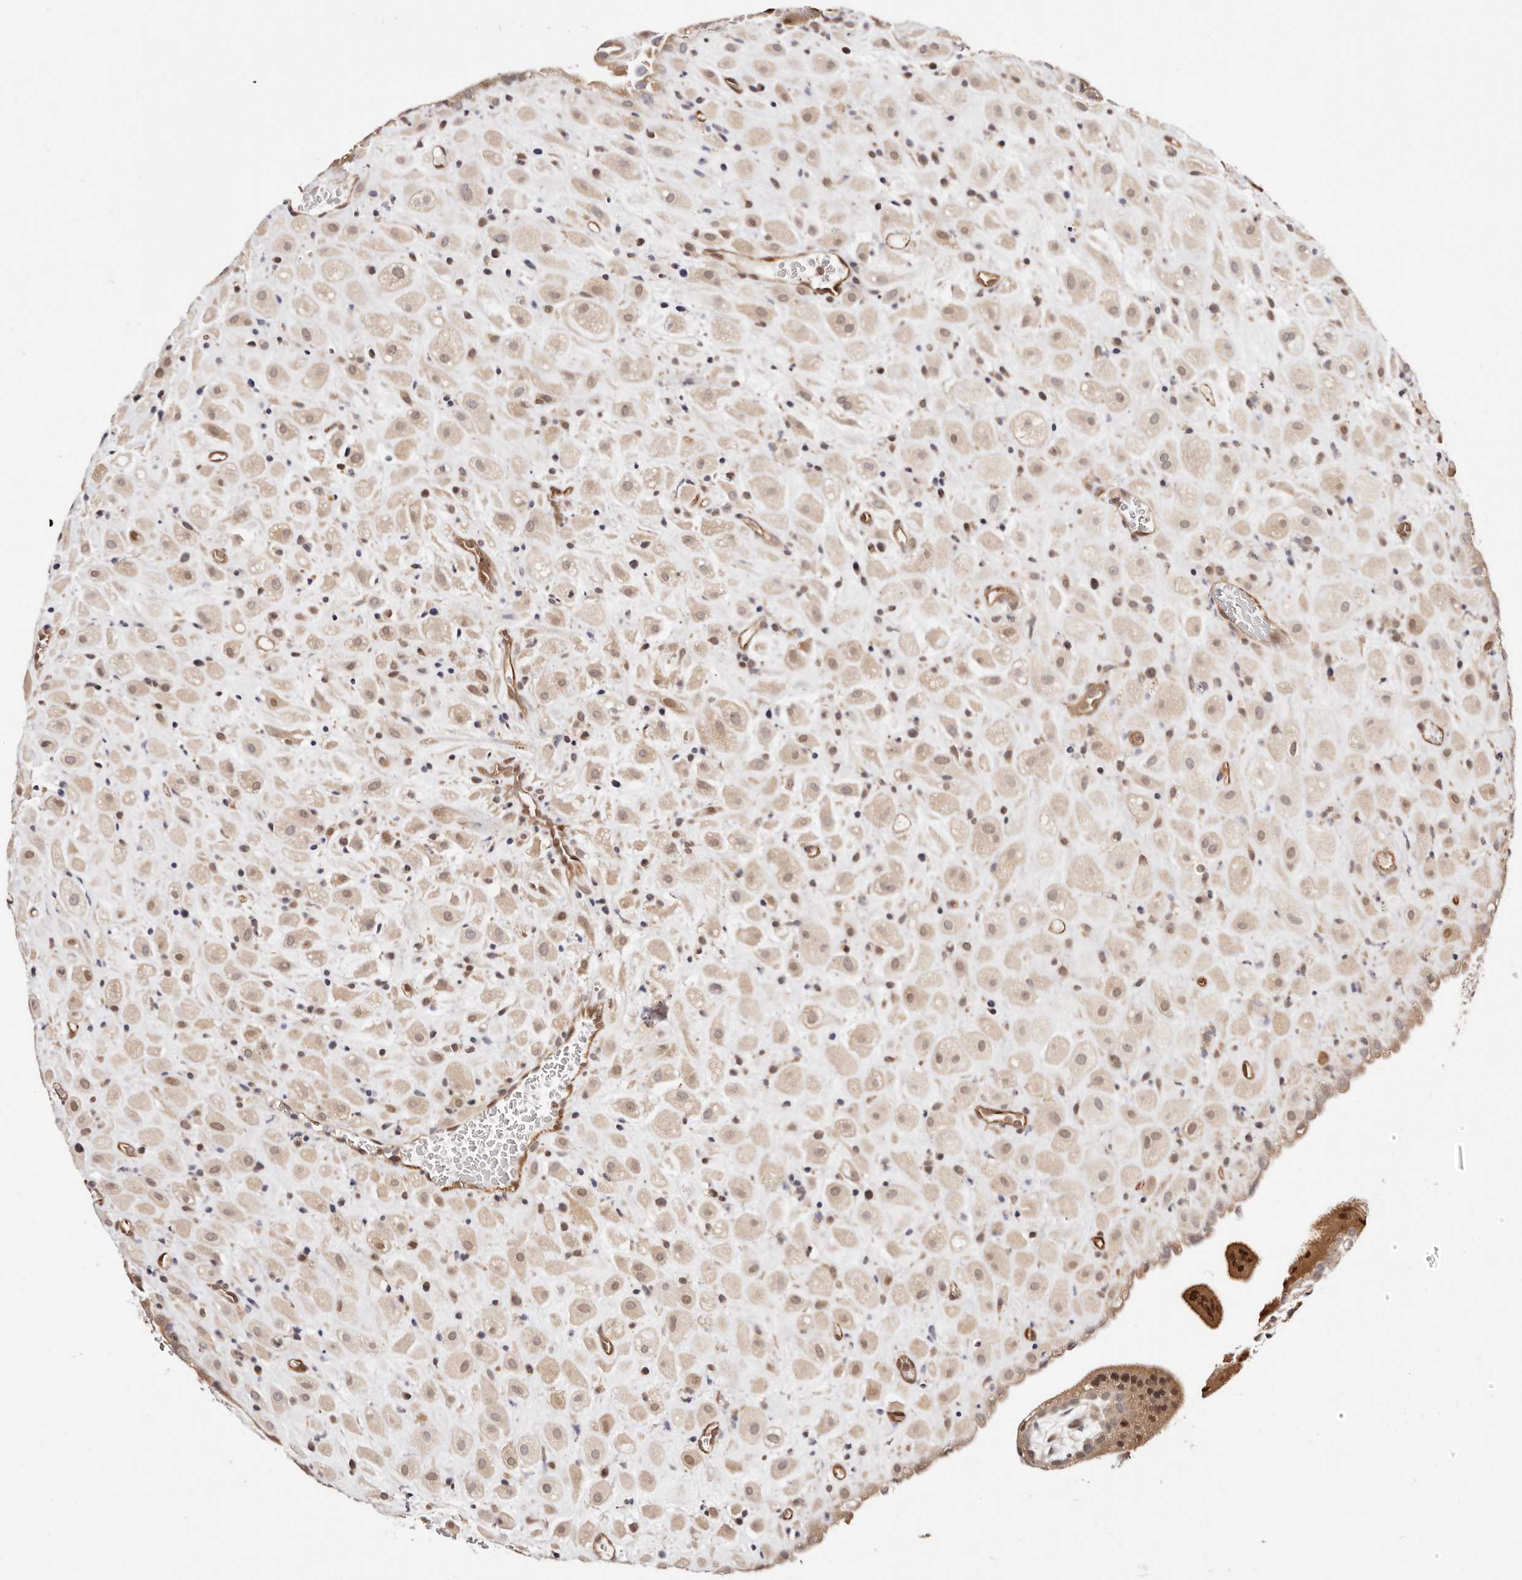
{"staining": {"intensity": "weak", "quantity": "25%-75%", "location": "nuclear"}, "tissue": "placenta", "cell_type": "Decidual cells", "image_type": "normal", "snomed": [{"axis": "morphology", "description": "Normal tissue, NOS"}, {"axis": "topography", "description": "Placenta"}], "caption": "Decidual cells exhibit low levels of weak nuclear expression in approximately 25%-75% of cells in unremarkable human placenta. (DAB IHC with brightfield microscopy, high magnification).", "gene": "STAT5A", "patient": {"sex": "female", "age": 35}}